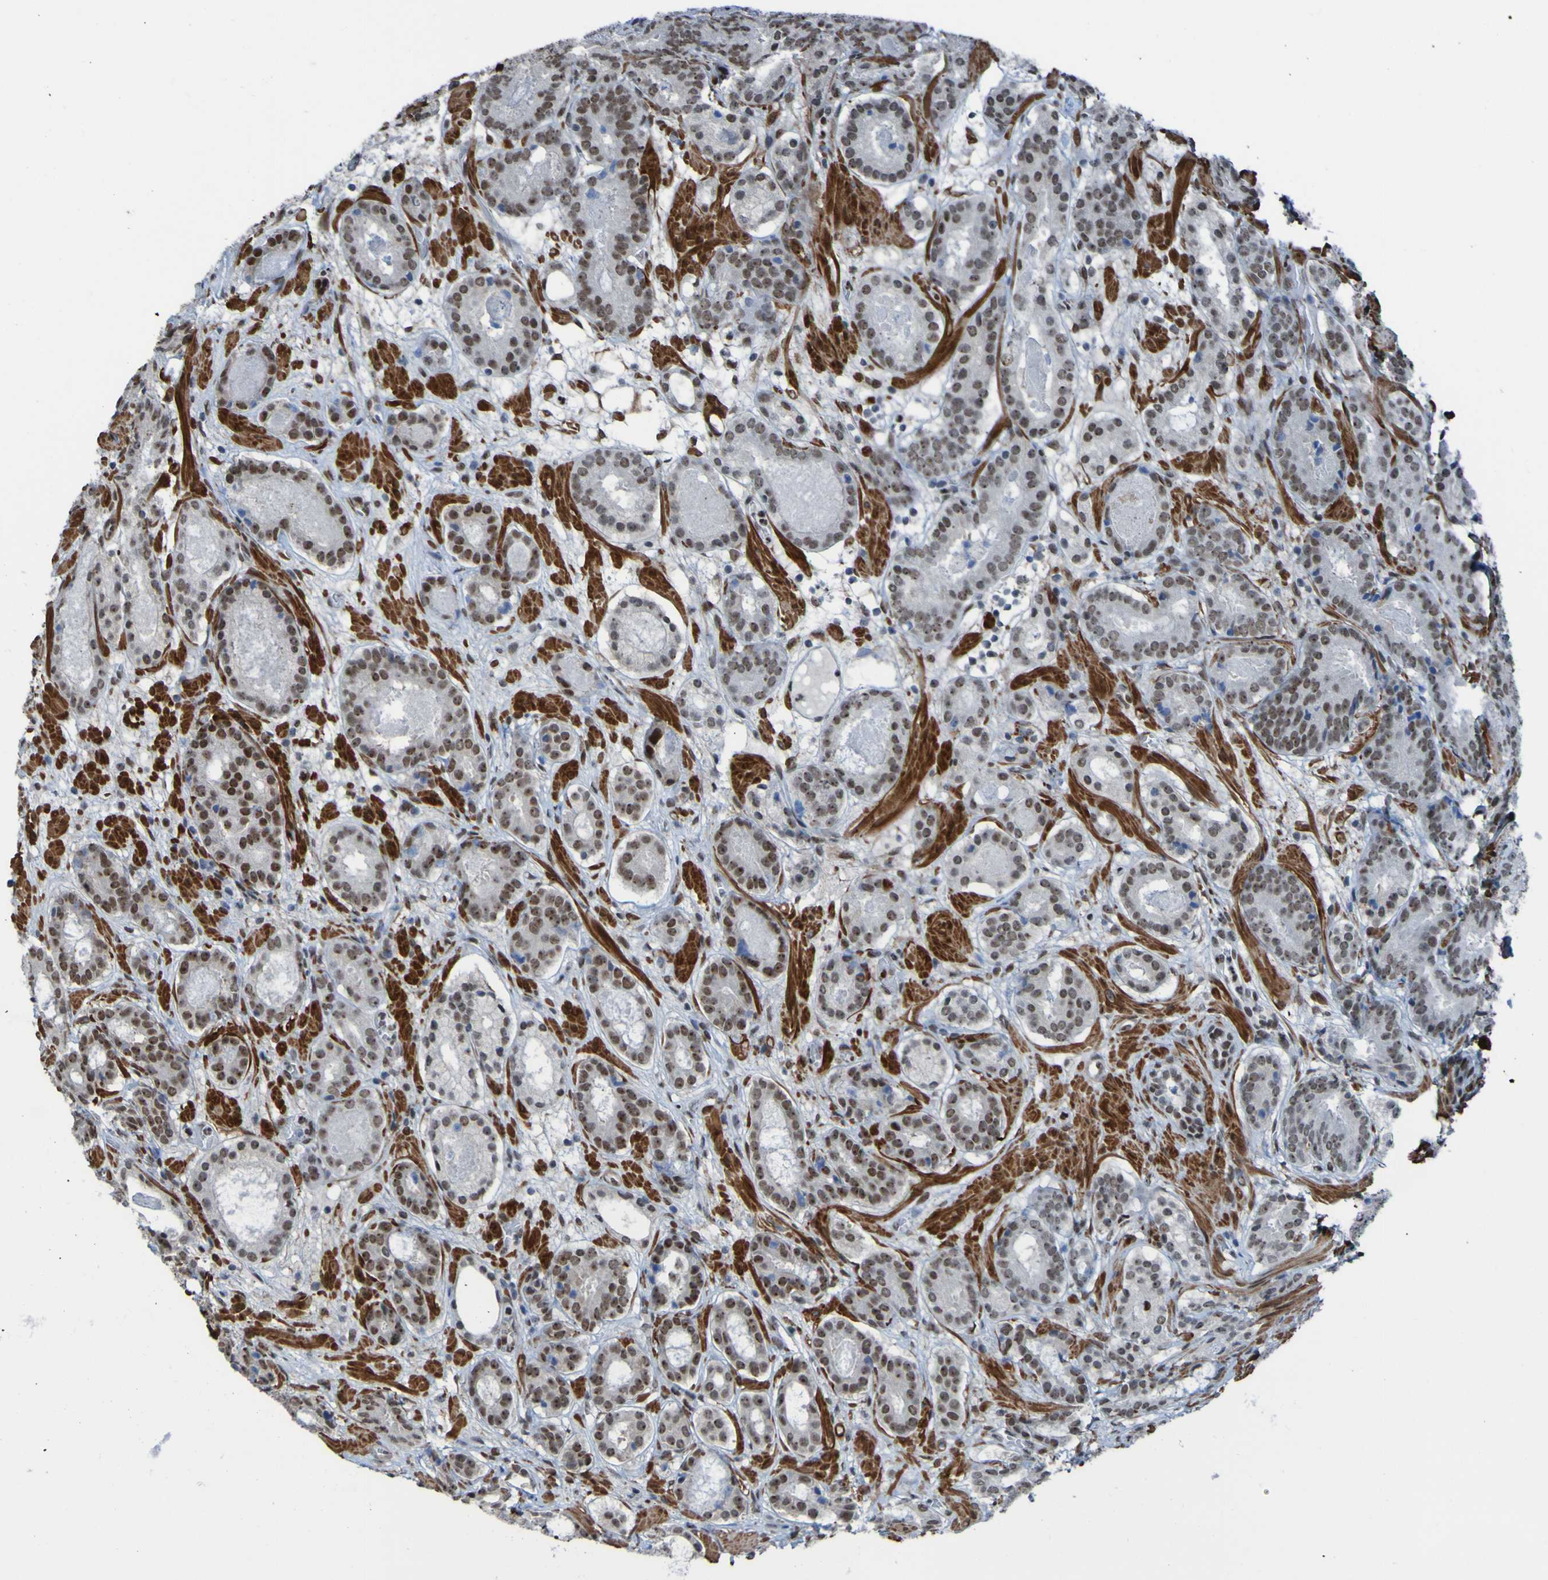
{"staining": {"intensity": "moderate", "quantity": ">75%", "location": "nuclear"}, "tissue": "prostate cancer", "cell_type": "Tumor cells", "image_type": "cancer", "snomed": [{"axis": "morphology", "description": "Adenocarcinoma, Low grade"}, {"axis": "topography", "description": "Prostate"}], "caption": "Protein staining of prostate cancer (low-grade adenocarcinoma) tissue reveals moderate nuclear positivity in approximately >75% of tumor cells.", "gene": "PHF2", "patient": {"sex": "male", "age": 69}}